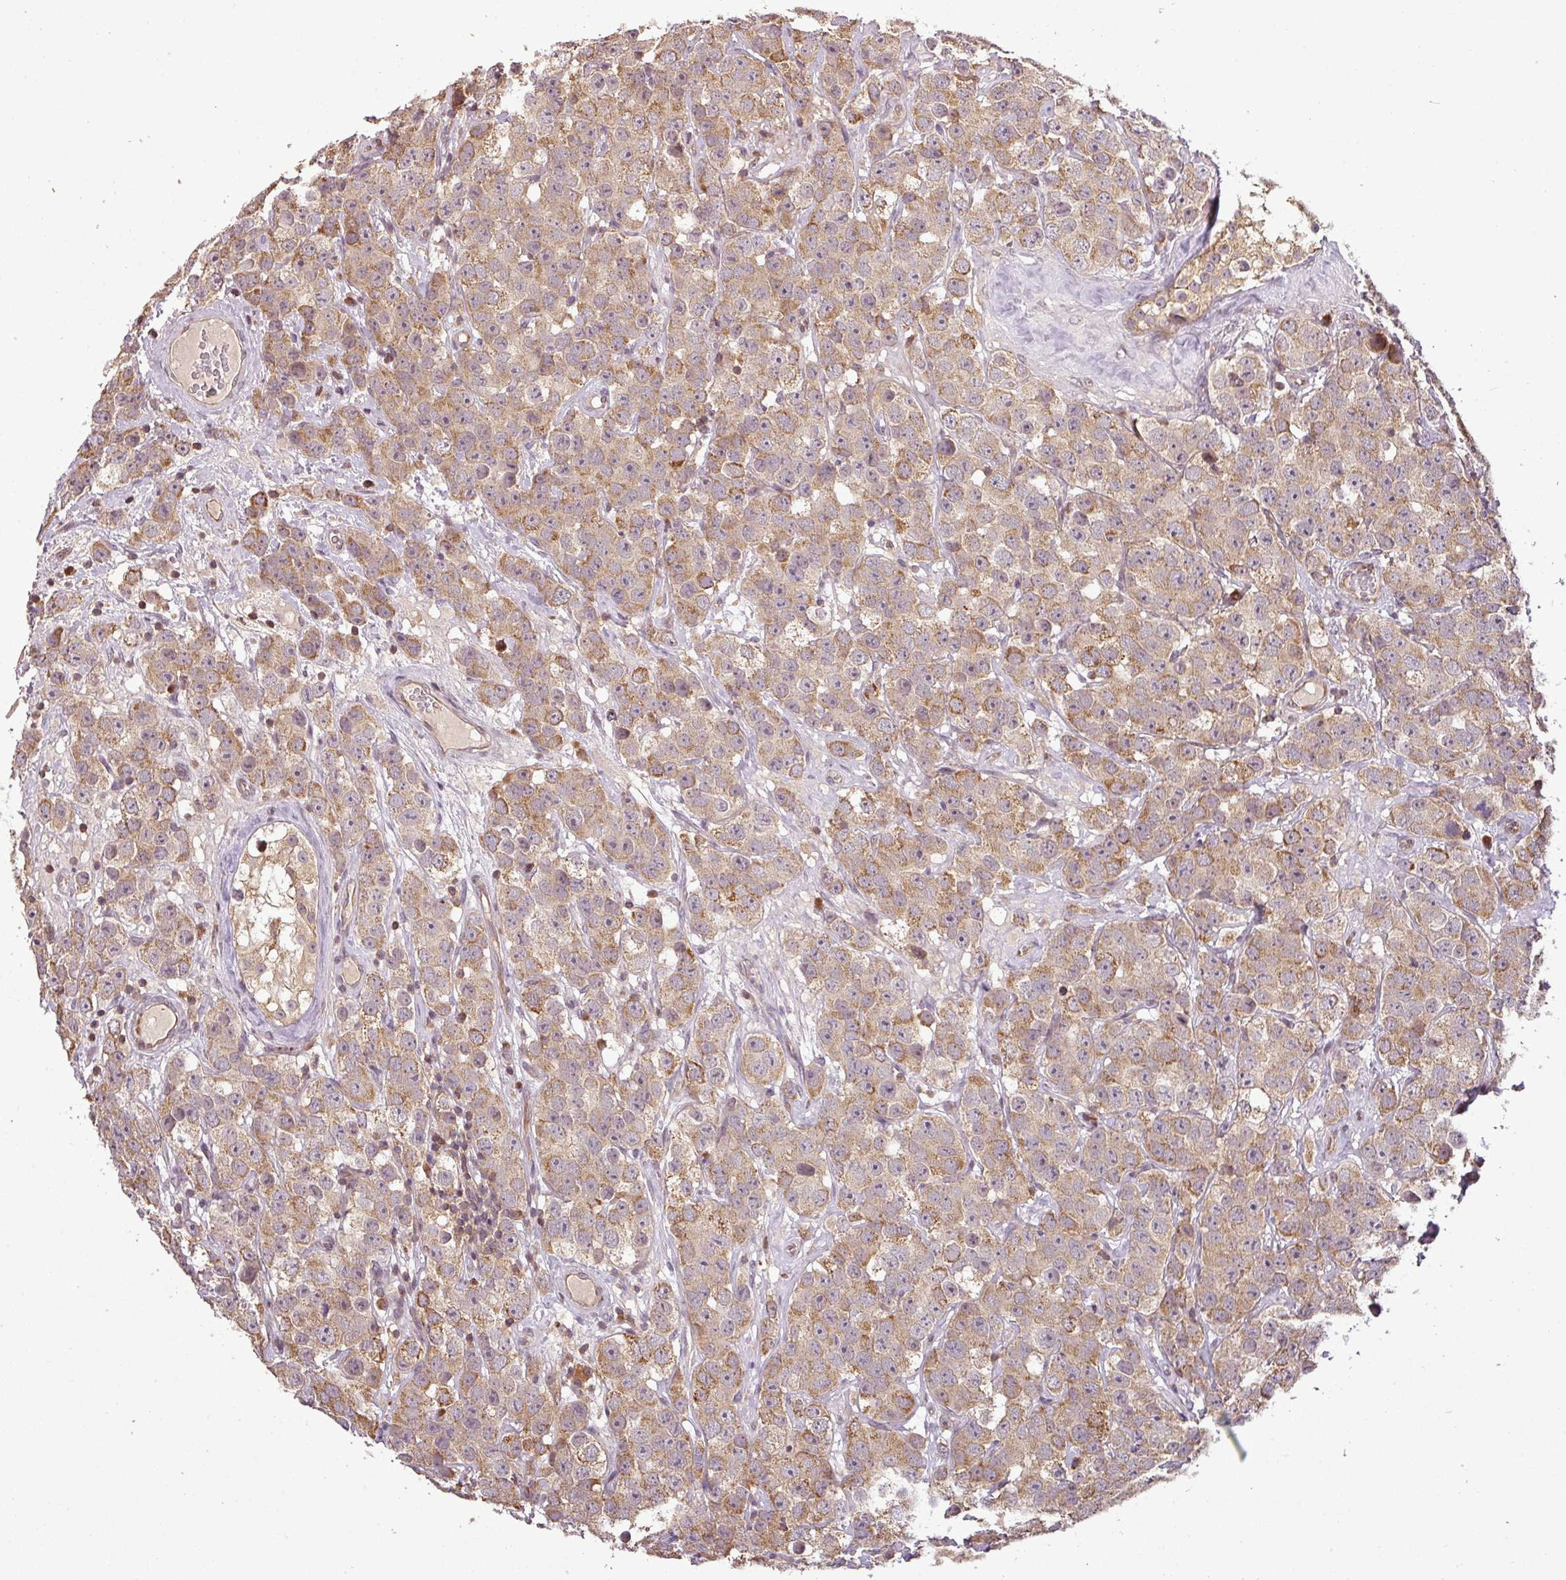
{"staining": {"intensity": "moderate", "quantity": ">75%", "location": "cytoplasmic/membranous"}, "tissue": "testis cancer", "cell_type": "Tumor cells", "image_type": "cancer", "snomed": [{"axis": "morphology", "description": "Seminoma, NOS"}, {"axis": "topography", "description": "Testis"}], "caption": "DAB immunohistochemical staining of human seminoma (testis) demonstrates moderate cytoplasmic/membranous protein expression in about >75% of tumor cells.", "gene": "FAIM", "patient": {"sex": "male", "age": 28}}